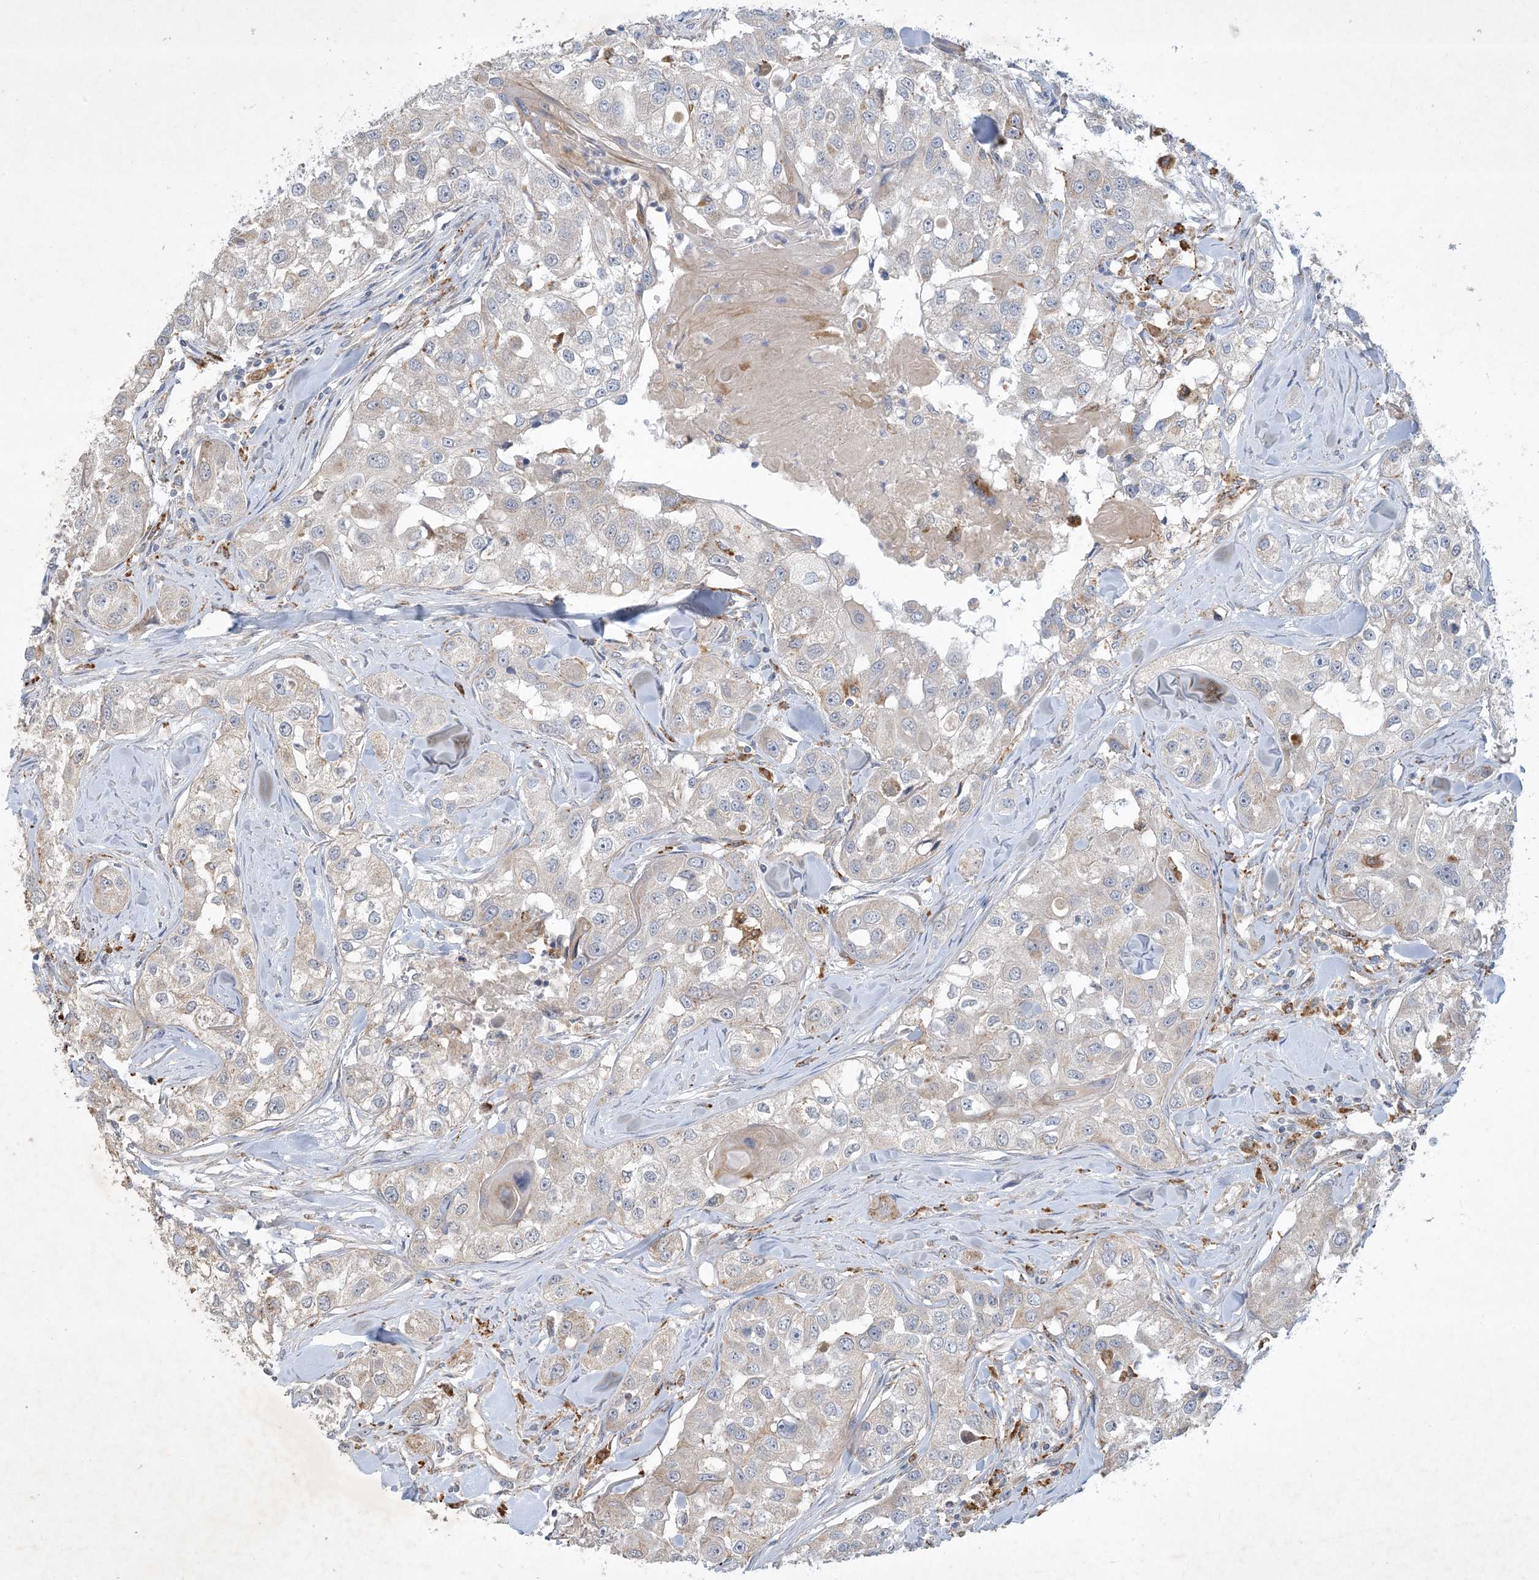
{"staining": {"intensity": "negative", "quantity": "none", "location": "none"}, "tissue": "head and neck cancer", "cell_type": "Tumor cells", "image_type": "cancer", "snomed": [{"axis": "morphology", "description": "Normal tissue, NOS"}, {"axis": "morphology", "description": "Squamous cell carcinoma, NOS"}, {"axis": "topography", "description": "Skeletal muscle"}, {"axis": "topography", "description": "Head-Neck"}], "caption": "The photomicrograph exhibits no significant staining in tumor cells of squamous cell carcinoma (head and neck). (Immunohistochemistry, brightfield microscopy, high magnification).", "gene": "MRPS18A", "patient": {"sex": "male", "age": 51}}